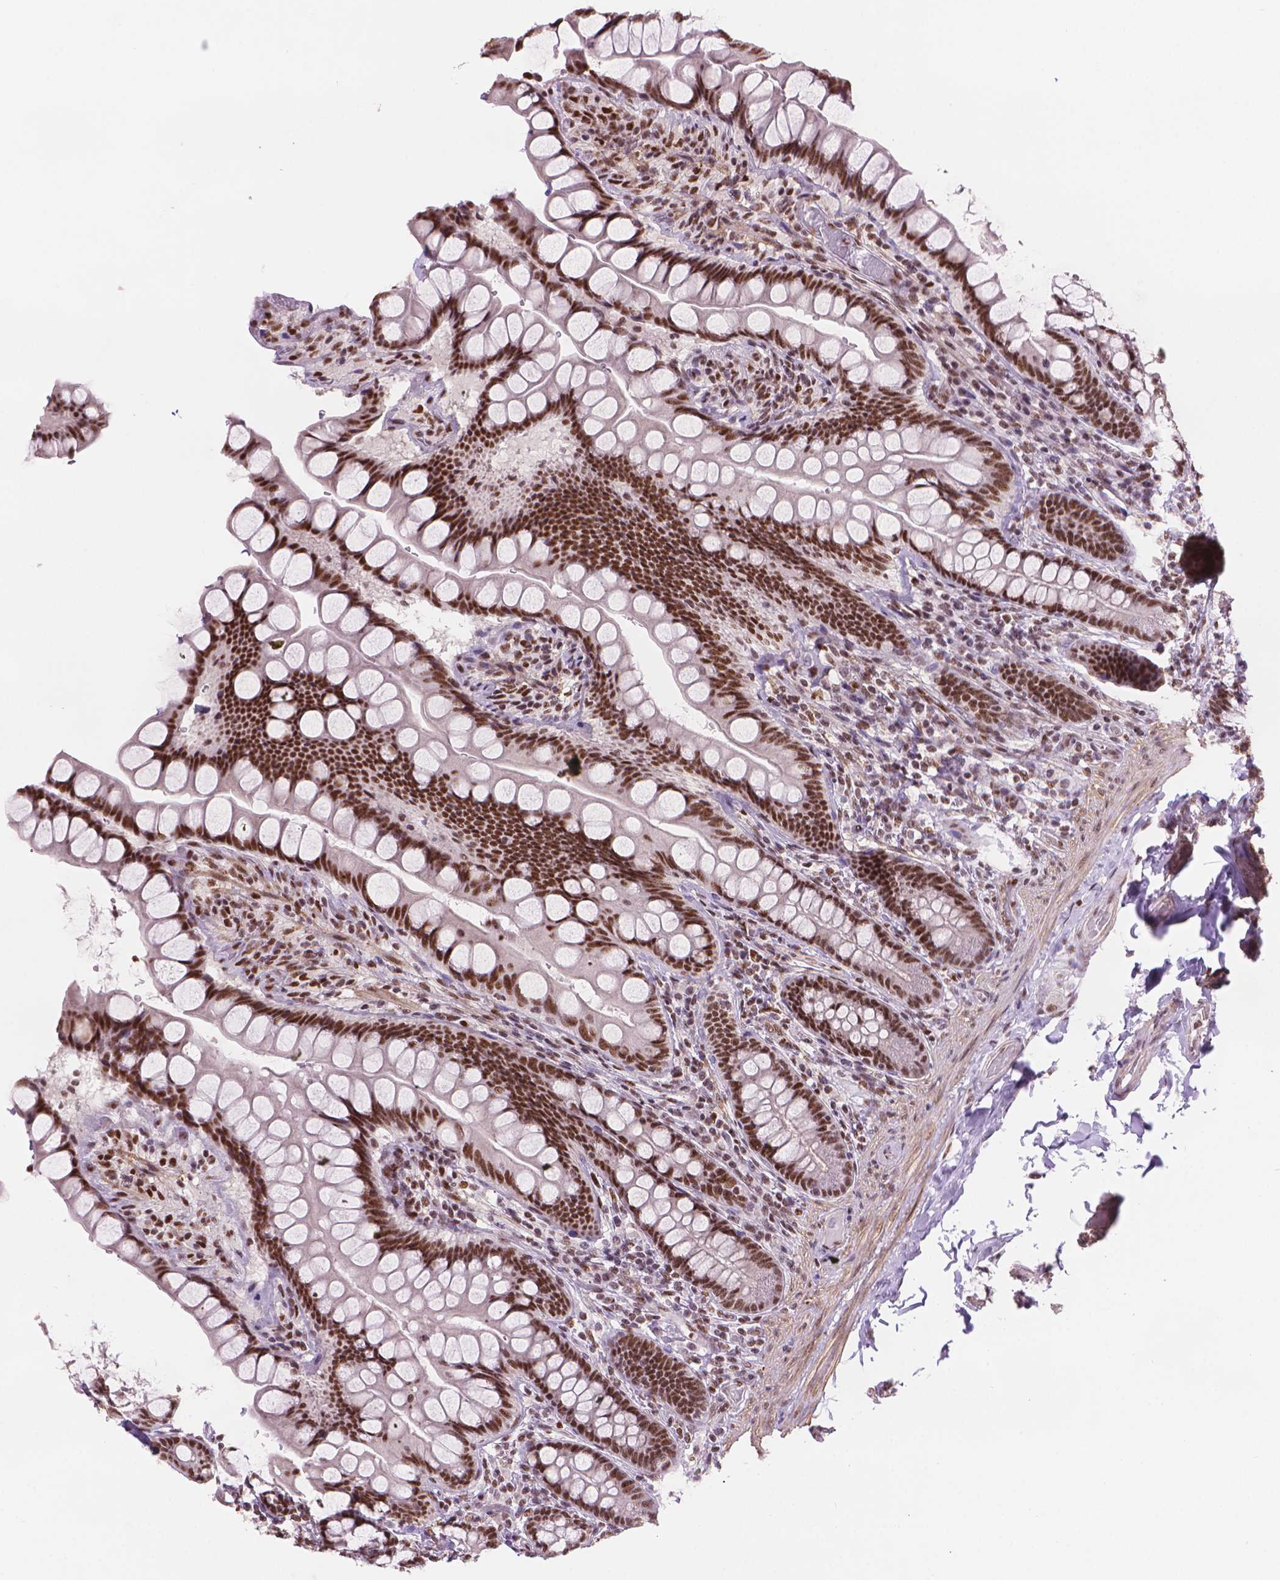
{"staining": {"intensity": "strong", "quantity": ">75%", "location": "nuclear"}, "tissue": "small intestine", "cell_type": "Glandular cells", "image_type": "normal", "snomed": [{"axis": "morphology", "description": "Normal tissue, NOS"}, {"axis": "topography", "description": "Small intestine"}], "caption": "Glandular cells demonstrate strong nuclear positivity in about >75% of cells in benign small intestine.", "gene": "UBN1", "patient": {"sex": "male", "age": 70}}